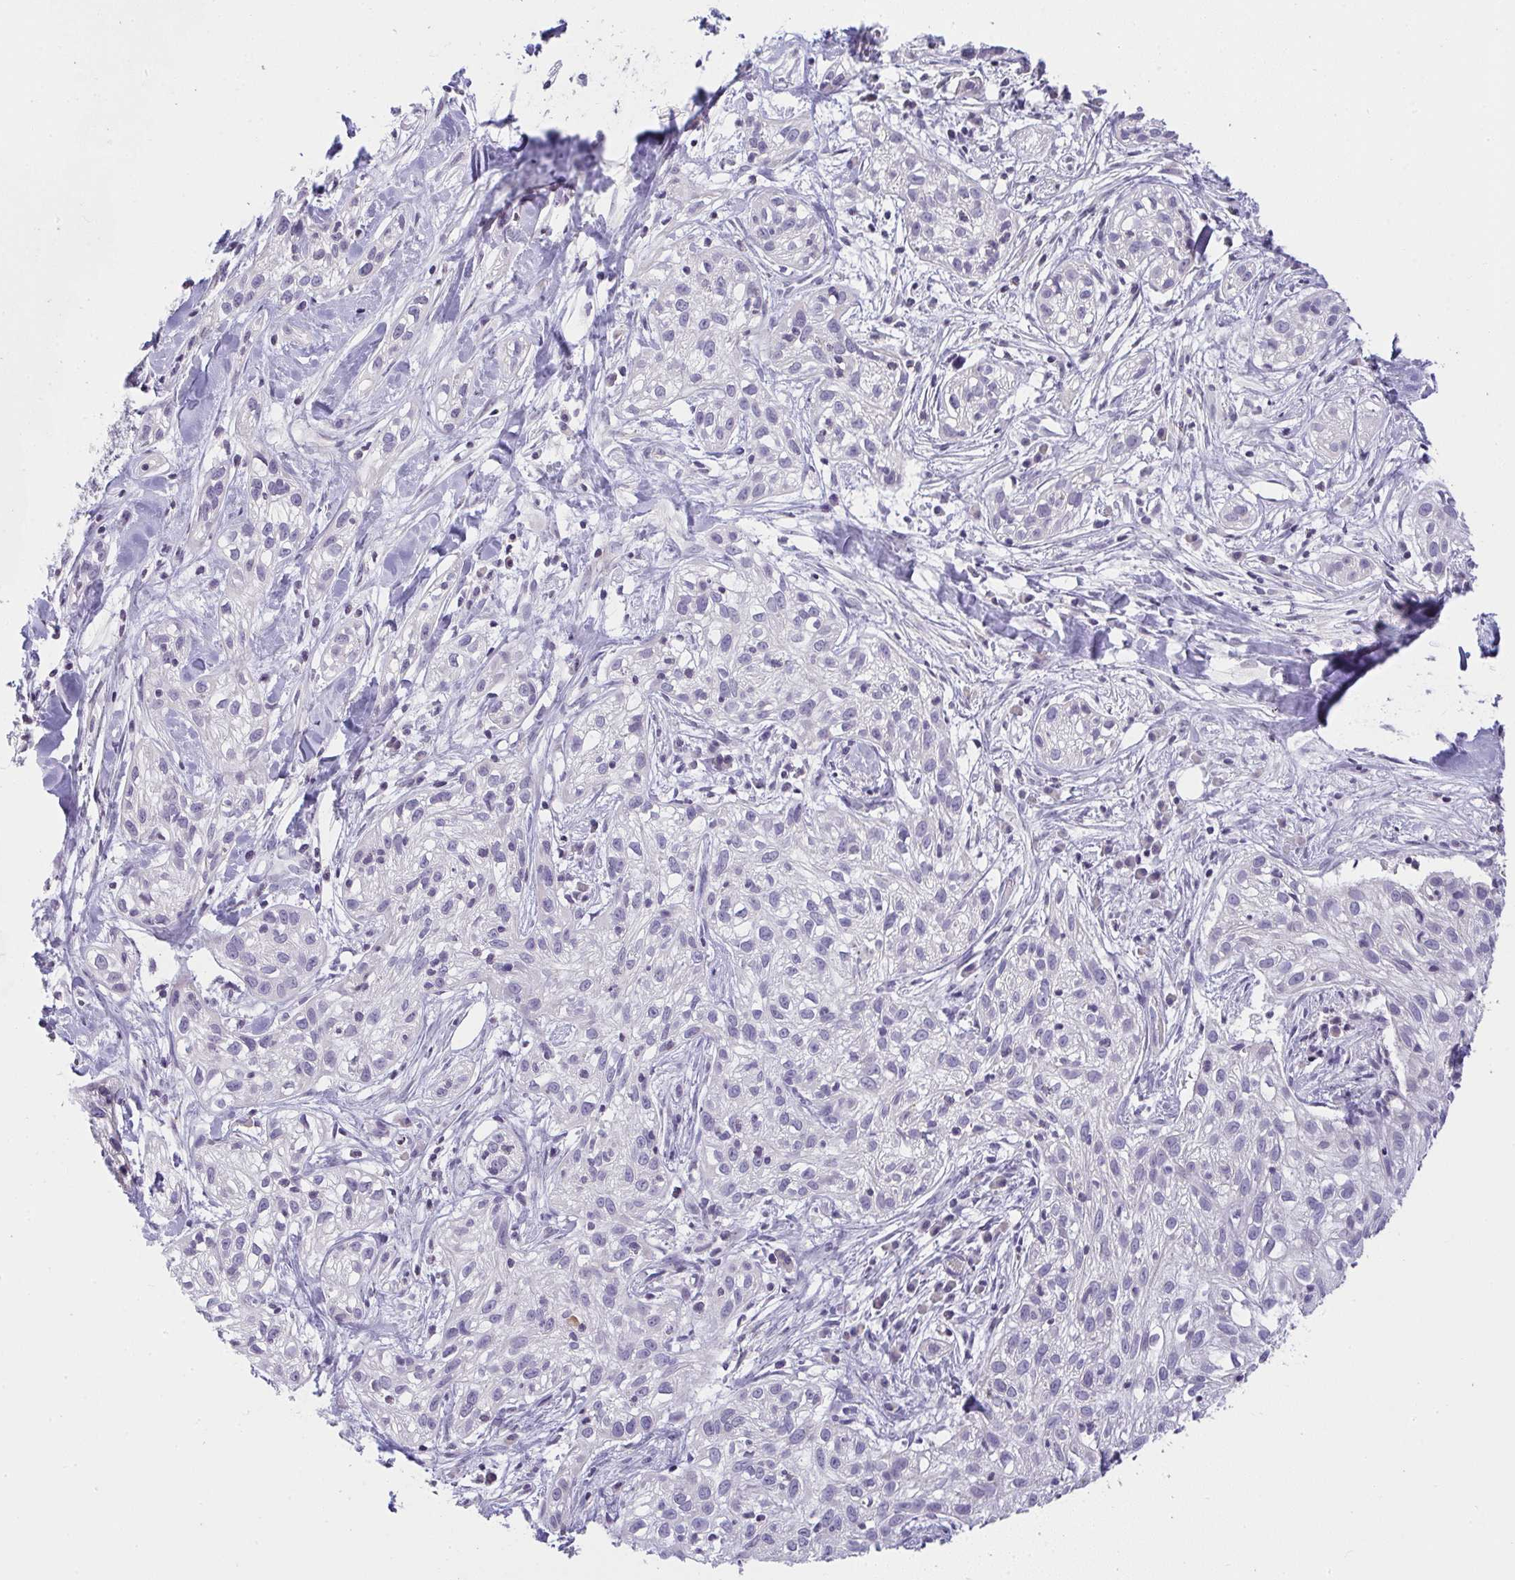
{"staining": {"intensity": "negative", "quantity": "none", "location": "none"}, "tissue": "skin cancer", "cell_type": "Tumor cells", "image_type": "cancer", "snomed": [{"axis": "morphology", "description": "Squamous cell carcinoma, NOS"}, {"axis": "topography", "description": "Skin"}], "caption": "High magnification brightfield microscopy of skin cancer (squamous cell carcinoma) stained with DAB (brown) and counterstained with hematoxylin (blue): tumor cells show no significant staining.", "gene": "CACNA1S", "patient": {"sex": "male", "age": 82}}